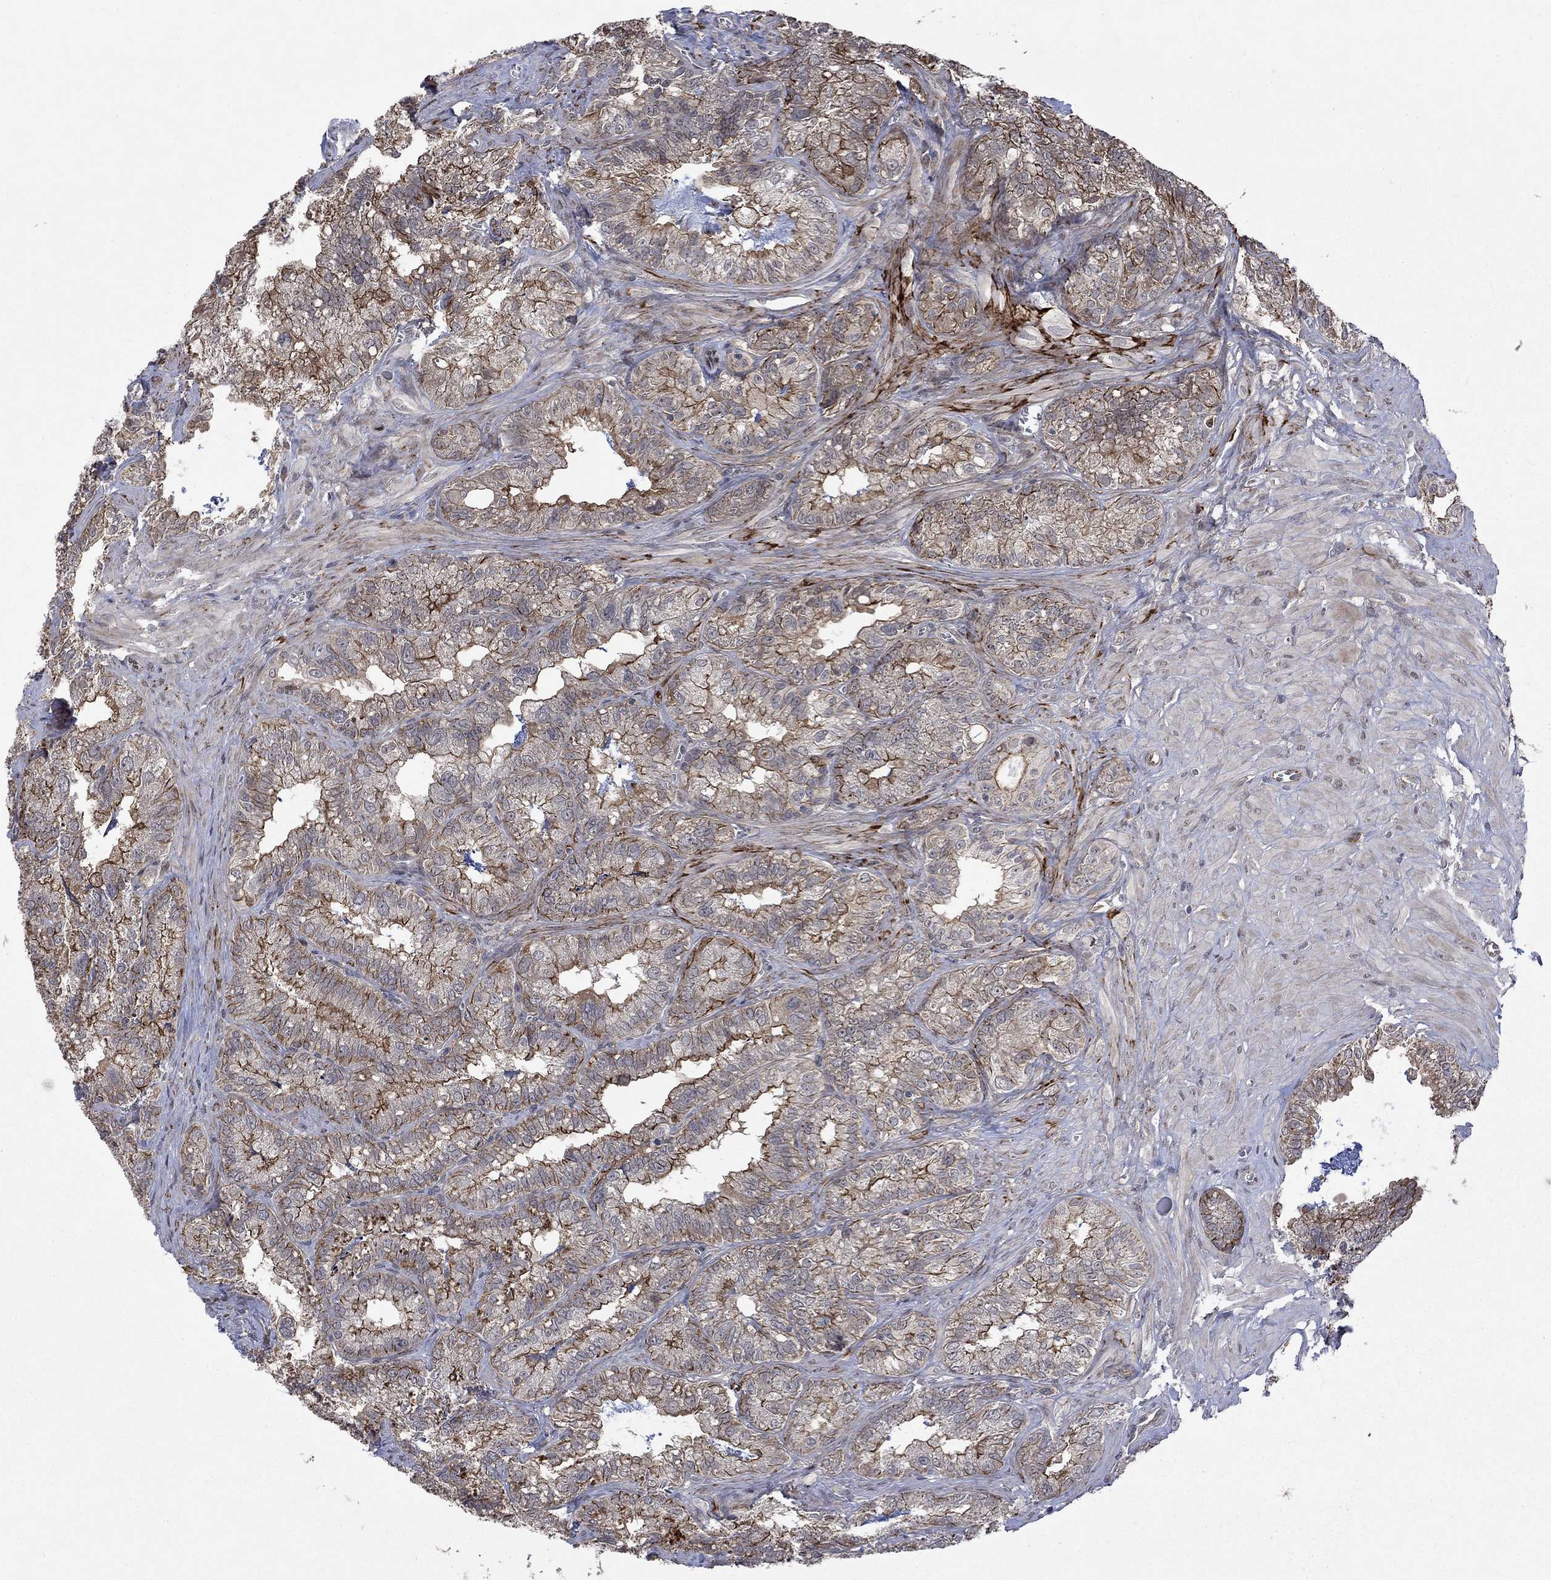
{"staining": {"intensity": "strong", "quantity": "25%-75%", "location": "cytoplasmic/membranous"}, "tissue": "seminal vesicle", "cell_type": "Glandular cells", "image_type": "normal", "snomed": [{"axis": "morphology", "description": "Normal tissue, NOS"}, {"axis": "topography", "description": "Seminal veicle"}], "caption": "Immunohistochemical staining of benign human seminal vesicle displays high levels of strong cytoplasmic/membranous staining in about 25%-75% of glandular cells. (IHC, brightfield microscopy, high magnification).", "gene": "PPP1R9A", "patient": {"sex": "male", "age": 57}}